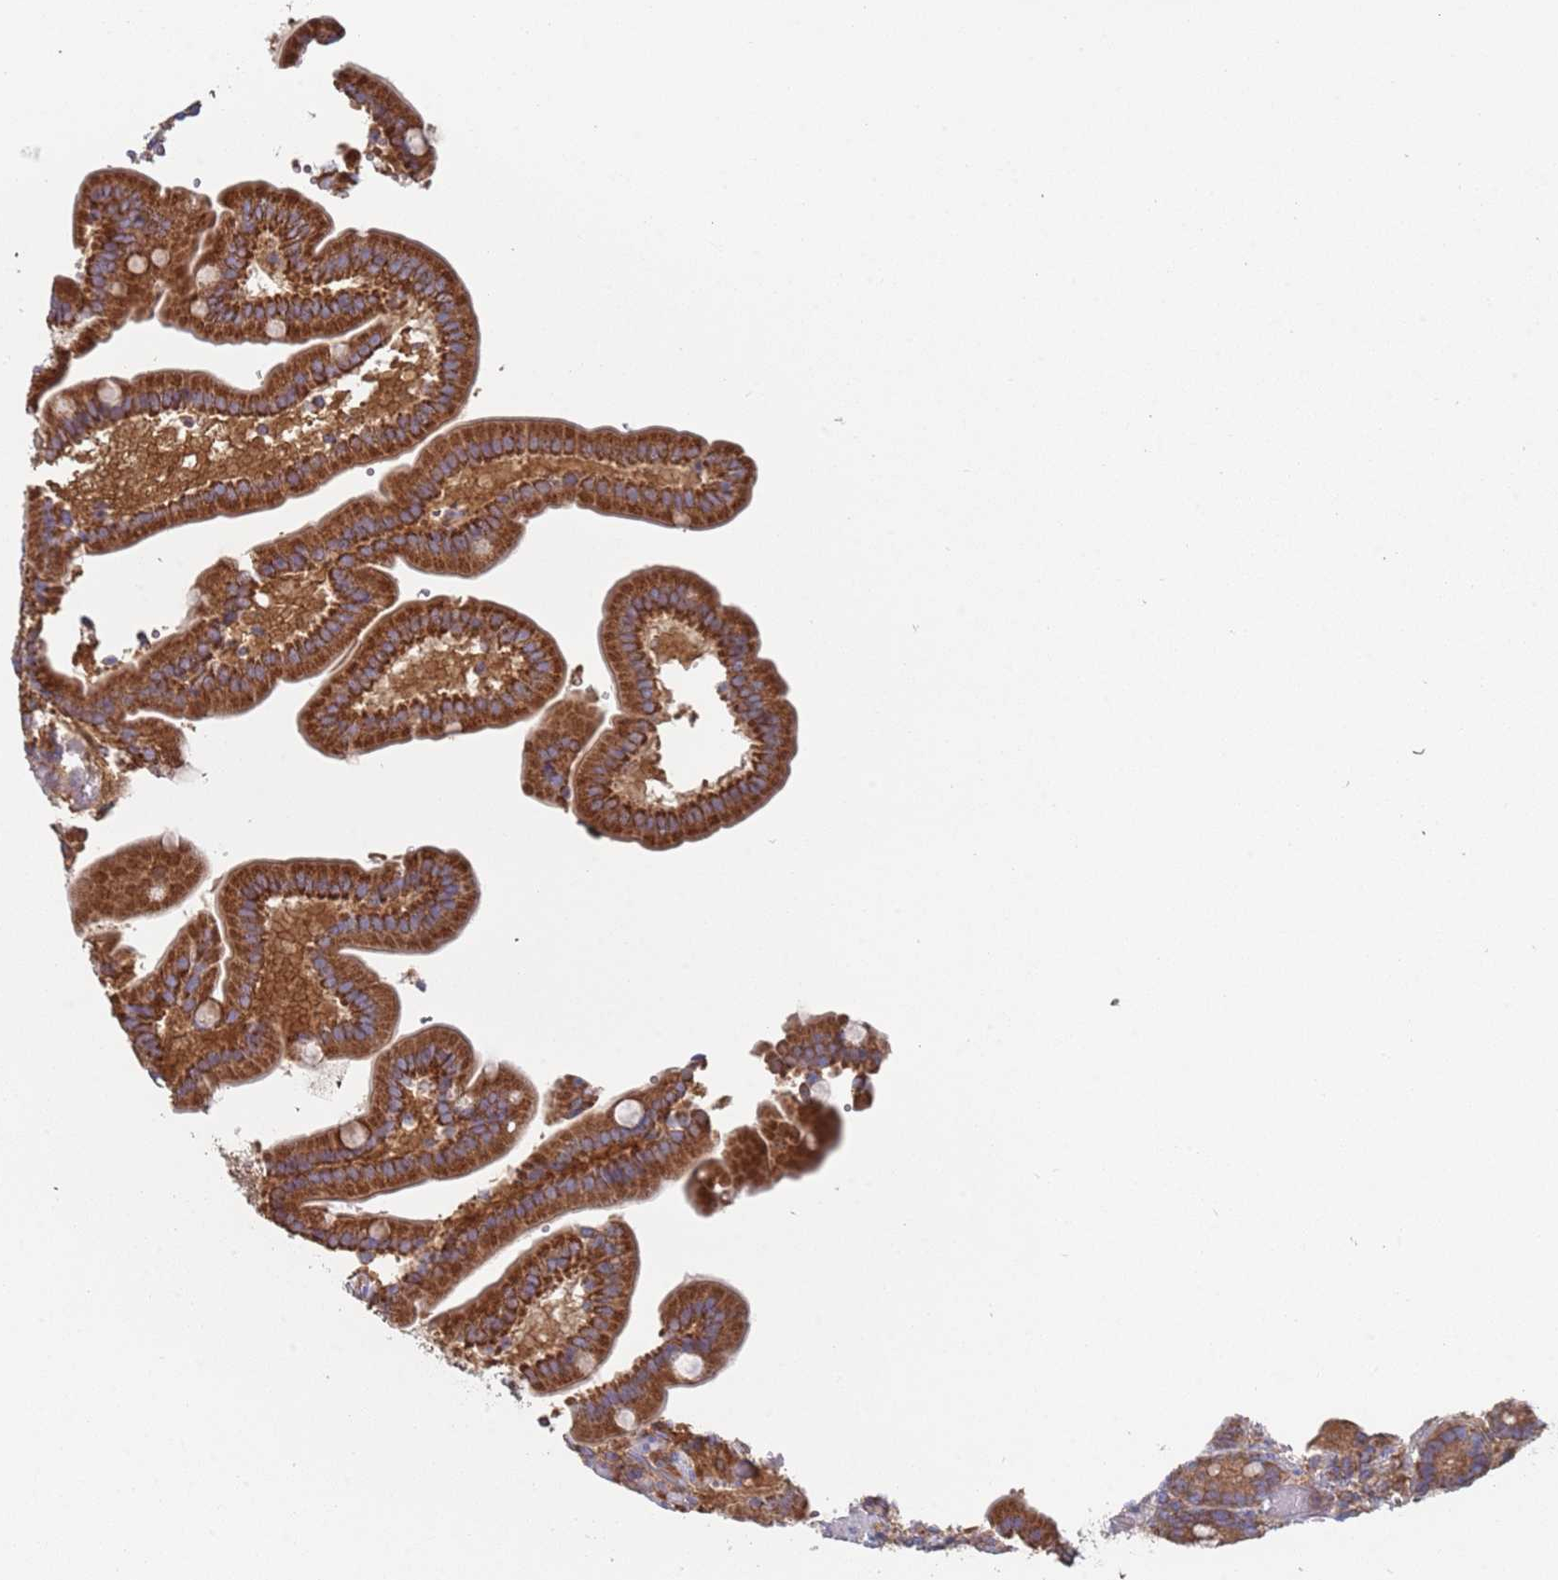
{"staining": {"intensity": "strong", "quantity": ">75%", "location": "cytoplasmic/membranous"}, "tissue": "duodenum", "cell_type": "Glandular cells", "image_type": "normal", "snomed": [{"axis": "morphology", "description": "Normal tissue, NOS"}, {"axis": "topography", "description": "Duodenum"}], "caption": "Immunohistochemical staining of unremarkable duodenum demonstrates strong cytoplasmic/membranous protein expression in about >75% of glandular cells.", "gene": "GDI1", "patient": {"sex": "female", "age": 62}}